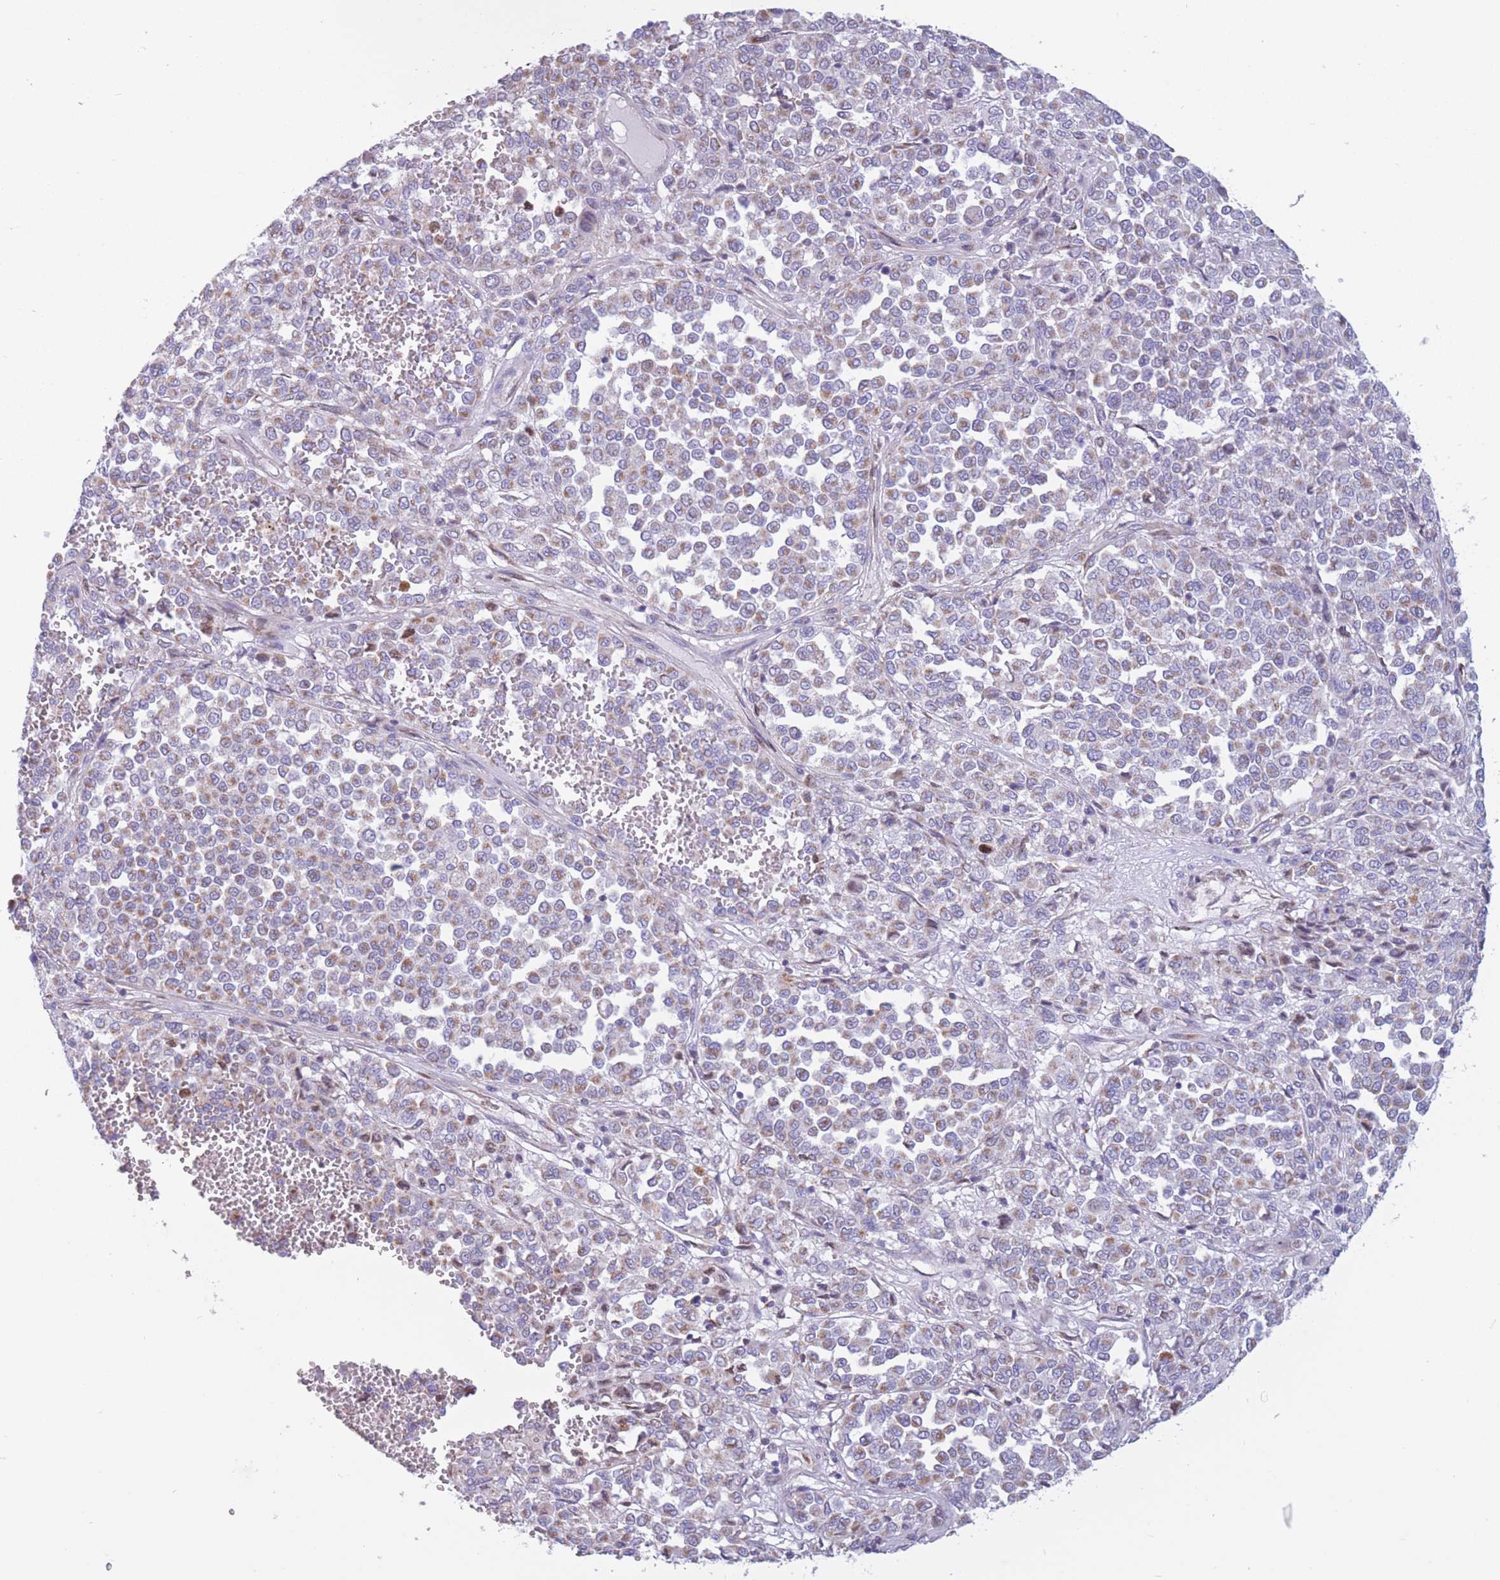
{"staining": {"intensity": "weak", "quantity": "25%-75%", "location": "cytoplasmic/membranous"}, "tissue": "melanoma", "cell_type": "Tumor cells", "image_type": "cancer", "snomed": [{"axis": "morphology", "description": "Malignant melanoma, Metastatic site"}, {"axis": "topography", "description": "Pancreas"}], "caption": "Immunohistochemistry photomicrograph of human melanoma stained for a protein (brown), which shows low levels of weak cytoplasmic/membranous staining in about 25%-75% of tumor cells.", "gene": "PDHA1", "patient": {"sex": "female", "age": 30}}